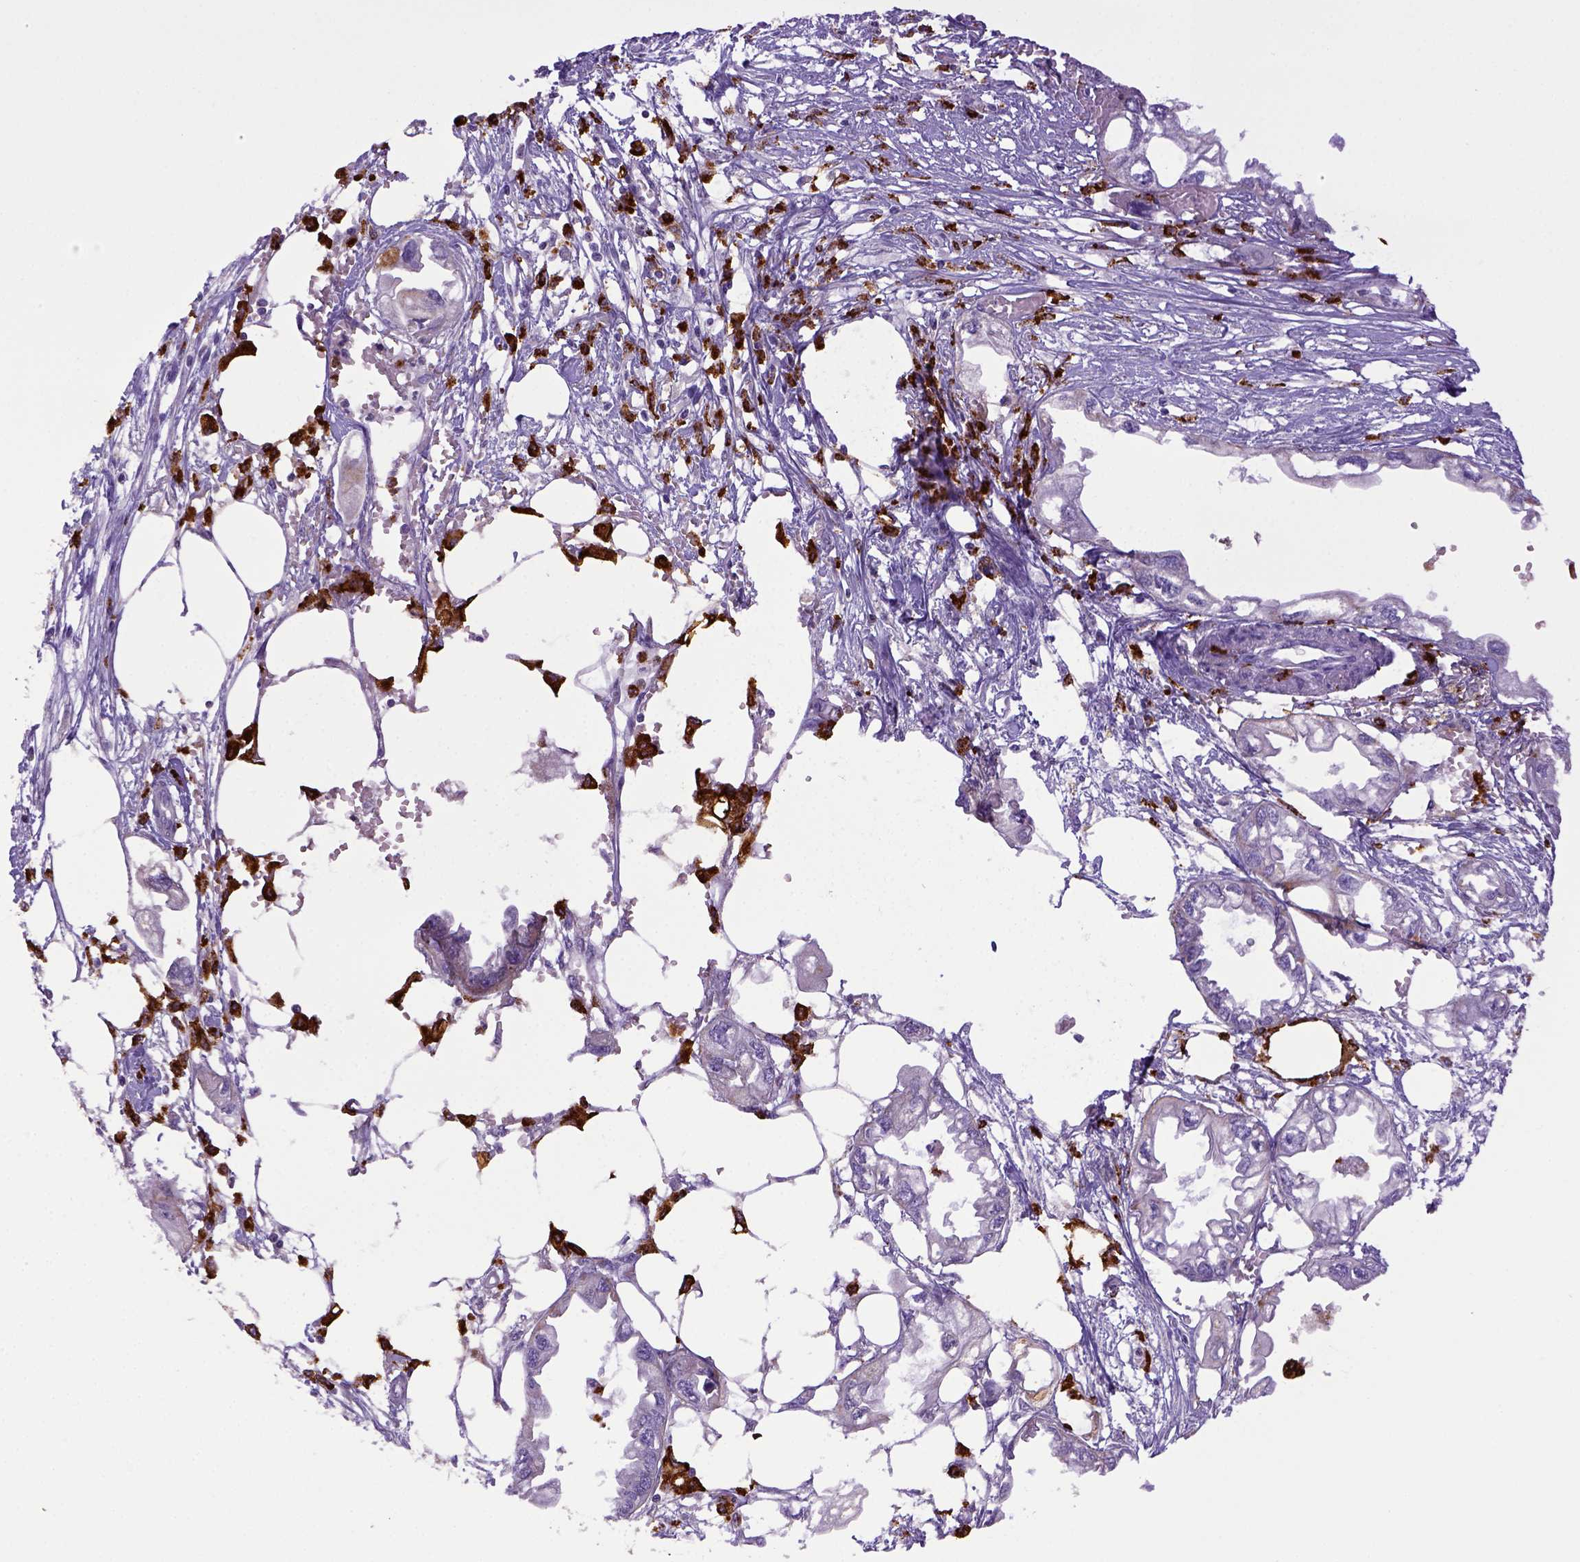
{"staining": {"intensity": "negative", "quantity": "none", "location": "none"}, "tissue": "endometrial cancer", "cell_type": "Tumor cells", "image_type": "cancer", "snomed": [{"axis": "morphology", "description": "Adenocarcinoma, NOS"}, {"axis": "morphology", "description": "Adenocarcinoma, metastatic, NOS"}, {"axis": "topography", "description": "Adipose tissue"}, {"axis": "topography", "description": "Endometrium"}], "caption": "DAB (3,3'-diaminobenzidine) immunohistochemical staining of human endometrial cancer (metastatic adenocarcinoma) shows no significant positivity in tumor cells.", "gene": "CD68", "patient": {"sex": "female", "age": 67}}